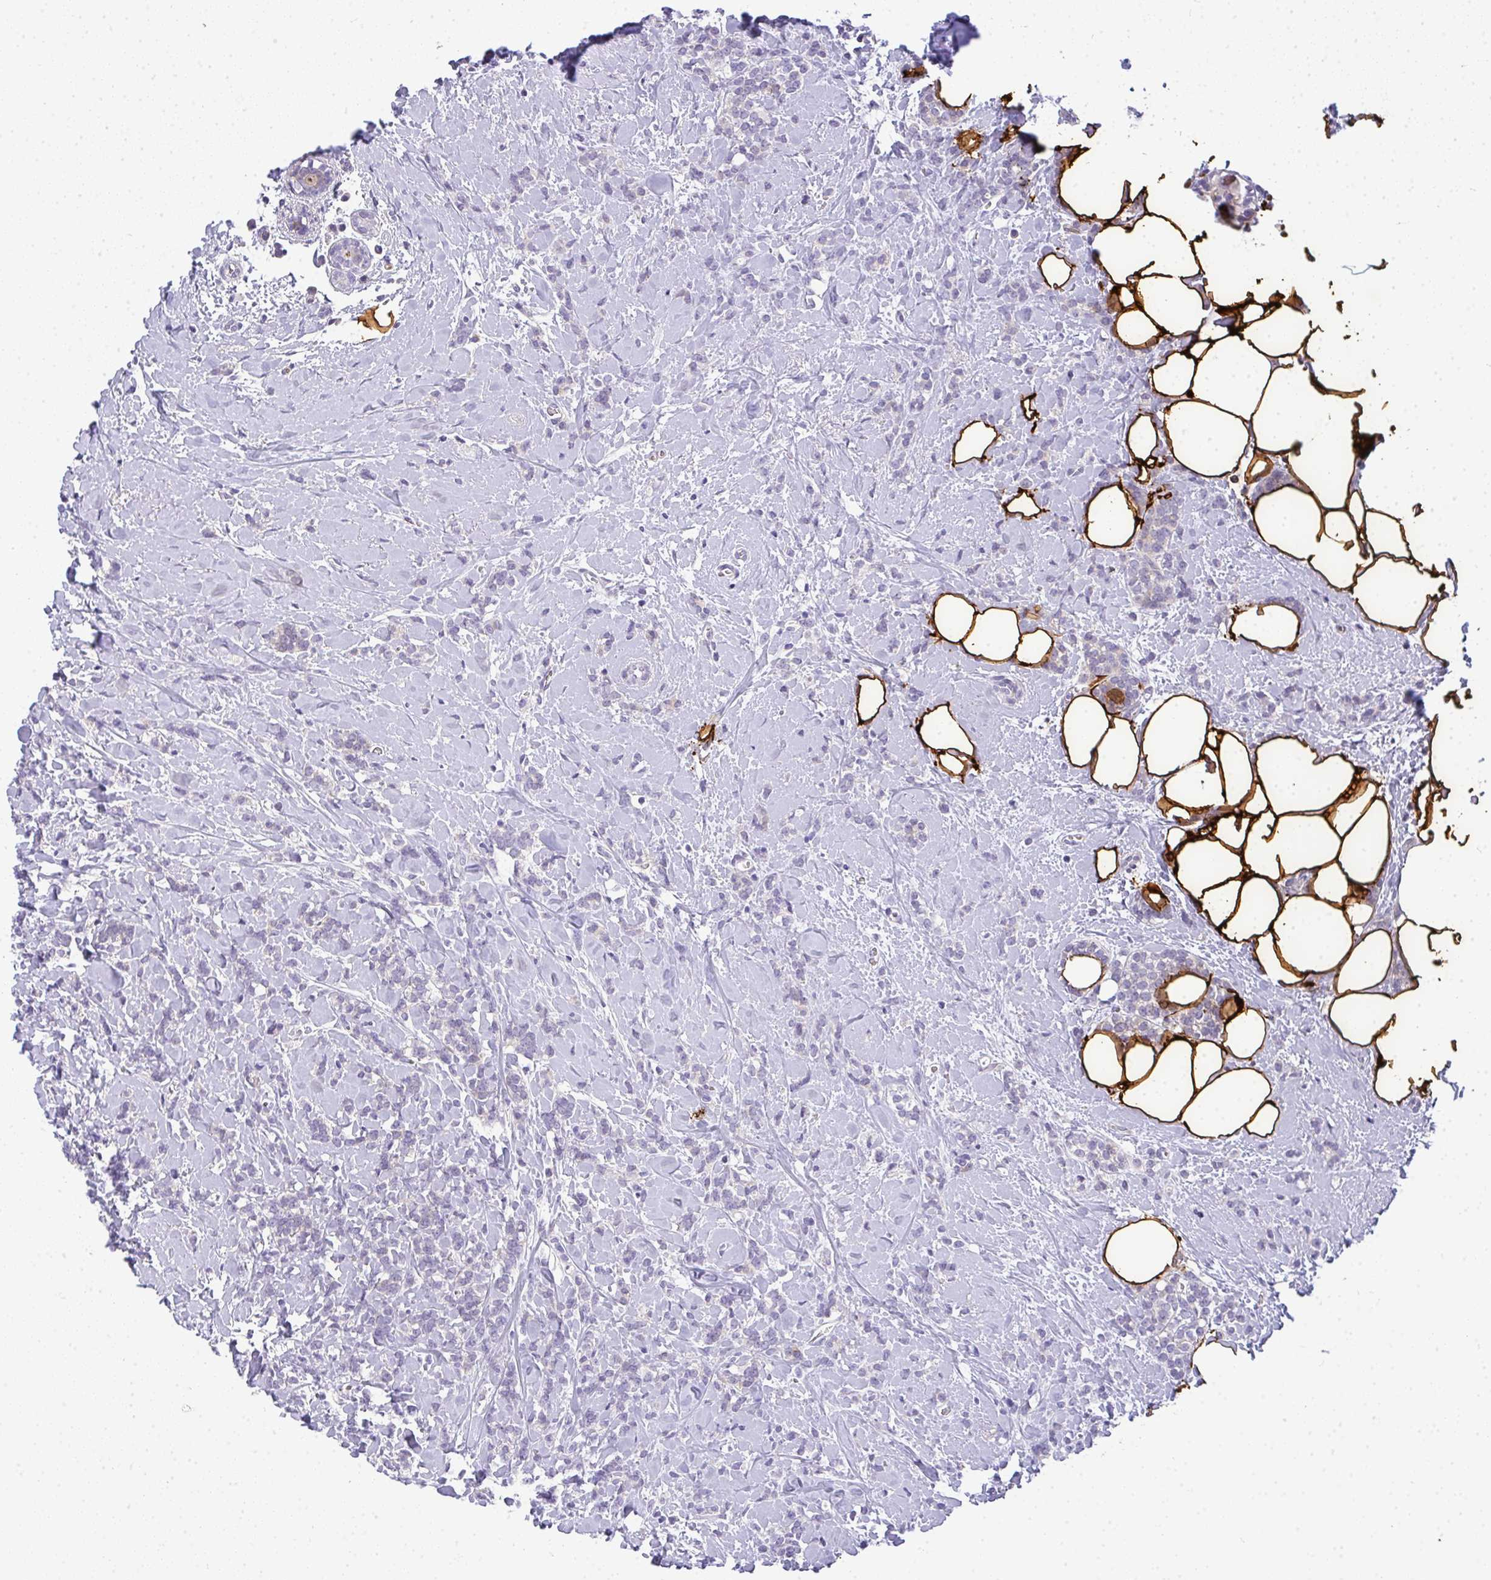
{"staining": {"intensity": "negative", "quantity": "none", "location": "none"}, "tissue": "breast cancer", "cell_type": "Tumor cells", "image_type": "cancer", "snomed": [{"axis": "morphology", "description": "Lobular carcinoma"}, {"axis": "topography", "description": "Breast"}], "caption": "Immunohistochemistry (IHC) photomicrograph of neoplastic tissue: lobular carcinoma (breast) stained with DAB exhibits no significant protein staining in tumor cells.", "gene": "LIPE", "patient": {"sex": "female", "age": 59}}